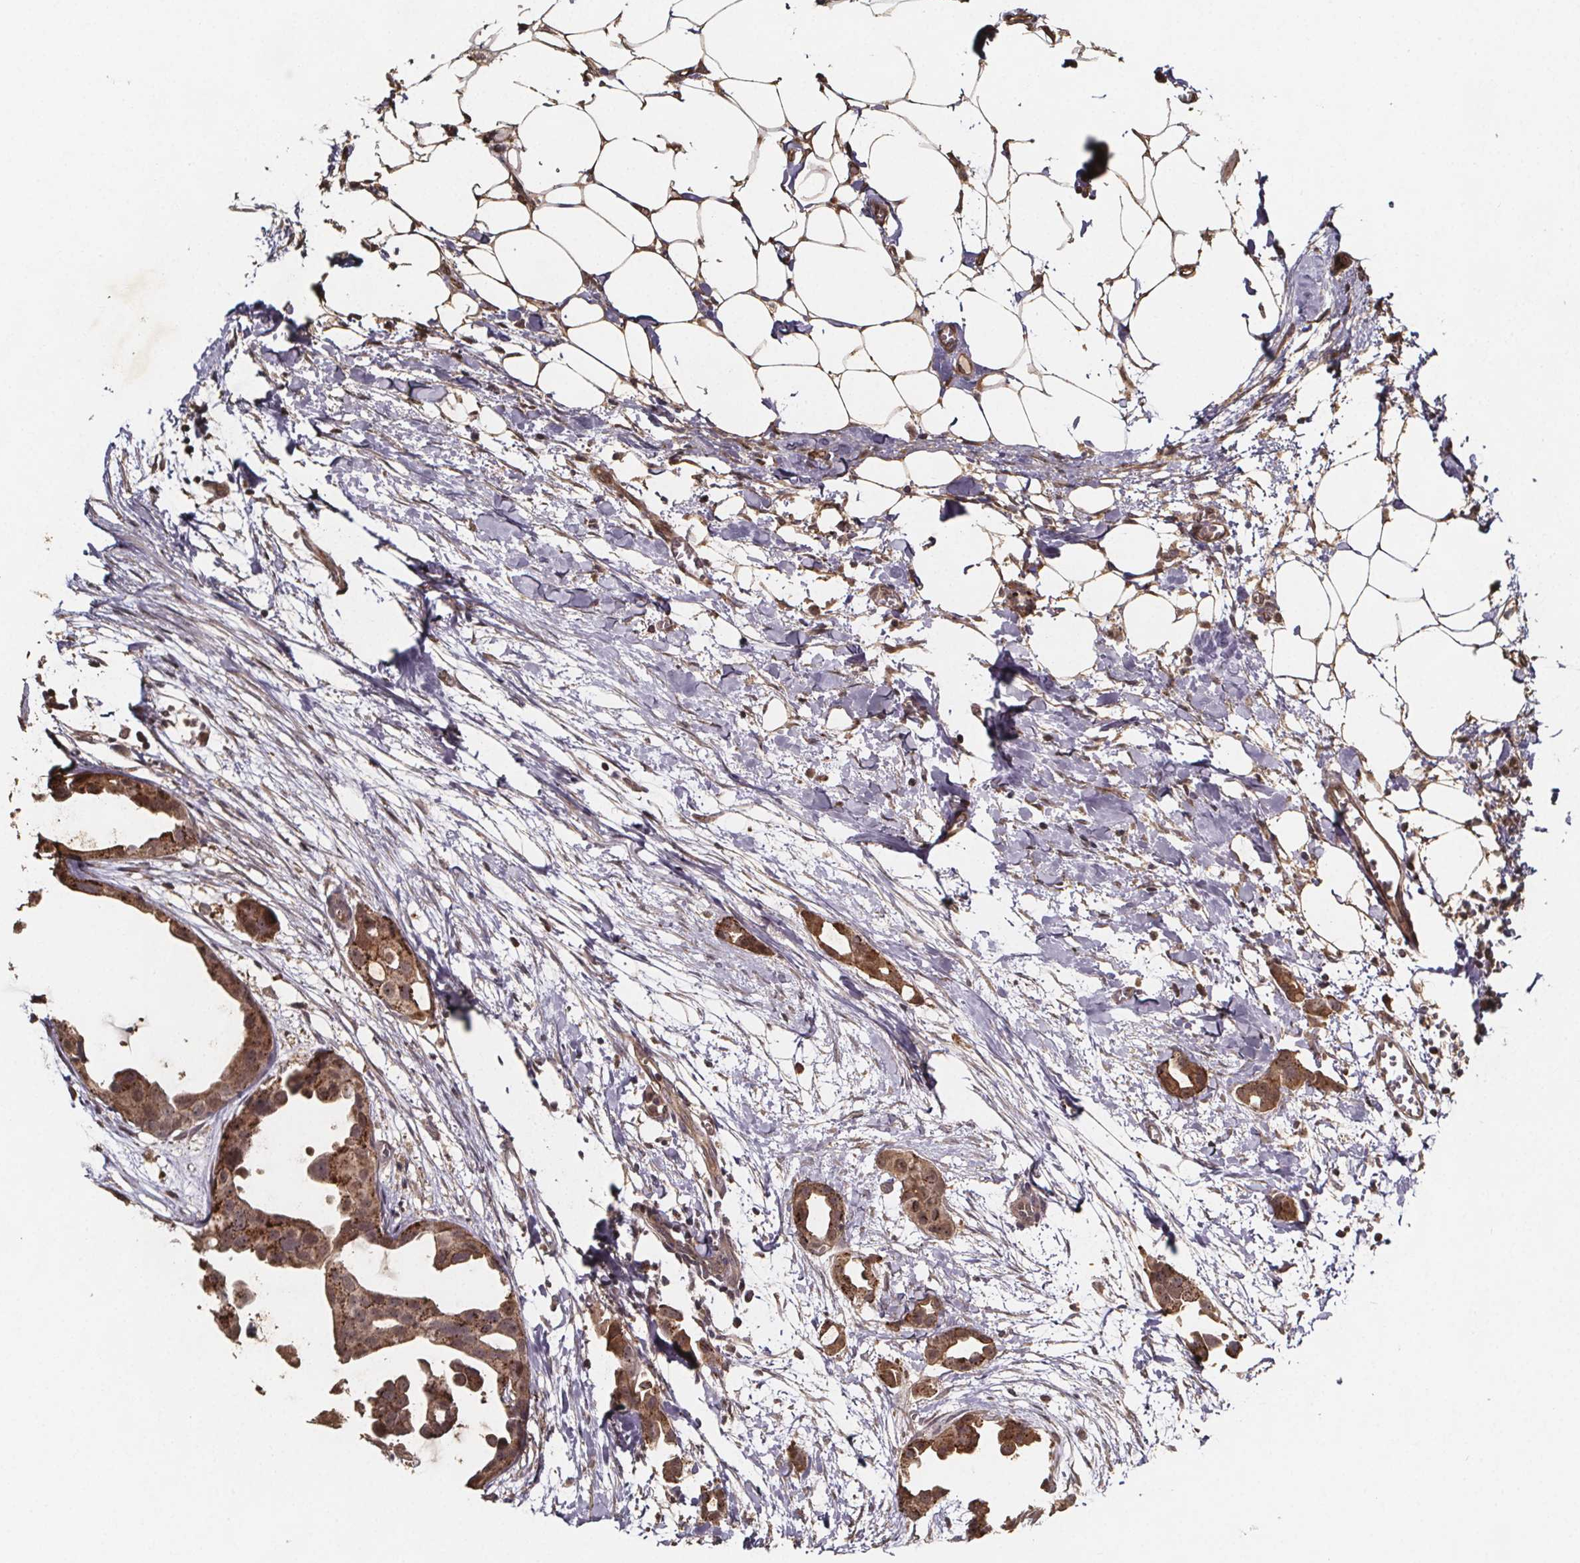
{"staining": {"intensity": "moderate", "quantity": ">75%", "location": "cytoplasmic/membranous"}, "tissue": "breast cancer", "cell_type": "Tumor cells", "image_type": "cancer", "snomed": [{"axis": "morphology", "description": "Duct carcinoma"}, {"axis": "topography", "description": "Breast"}], "caption": "Tumor cells show moderate cytoplasmic/membranous staining in approximately >75% of cells in breast cancer (intraductal carcinoma).", "gene": "ZNF879", "patient": {"sex": "female", "age": 38}}